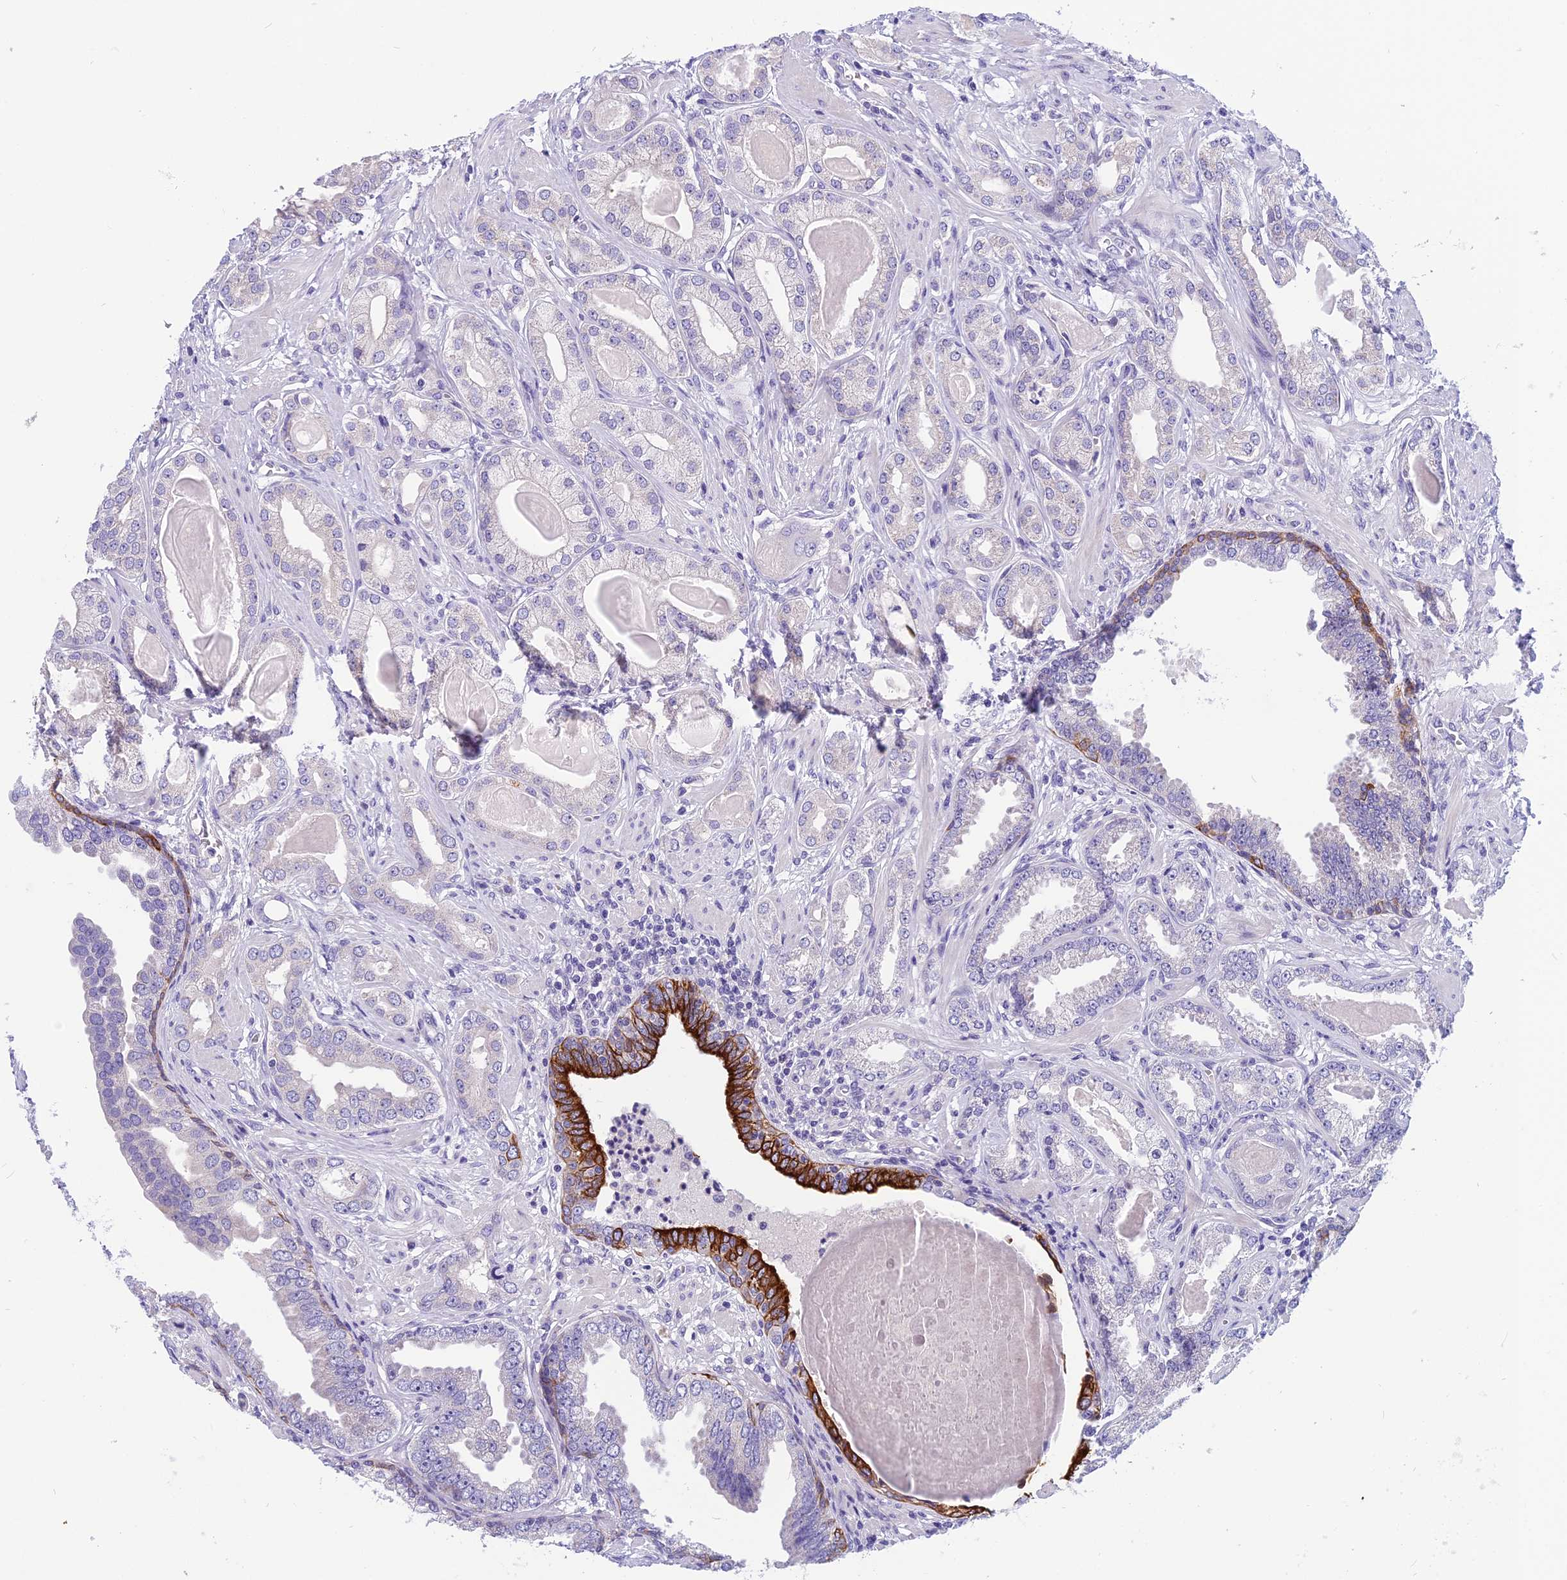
{"staining": {"intensity": "negative", "quantity": "none", "location": "none"}, "tissue": "prostate cancer", "cell_type": "Tumor cells", "image_type": "cancer", "snomed": [{"axis": "morphology", "description": "Adenocarcinoma, Low grade"}, {"axis": "topography", "description": "Prostate"}], "caption": "Tumor cells show no significant protein positivity in prostate cancer. Nuclei are stained in blue.", "gene": "RBM41", "patient": {"sex": "male", "age": 64}}